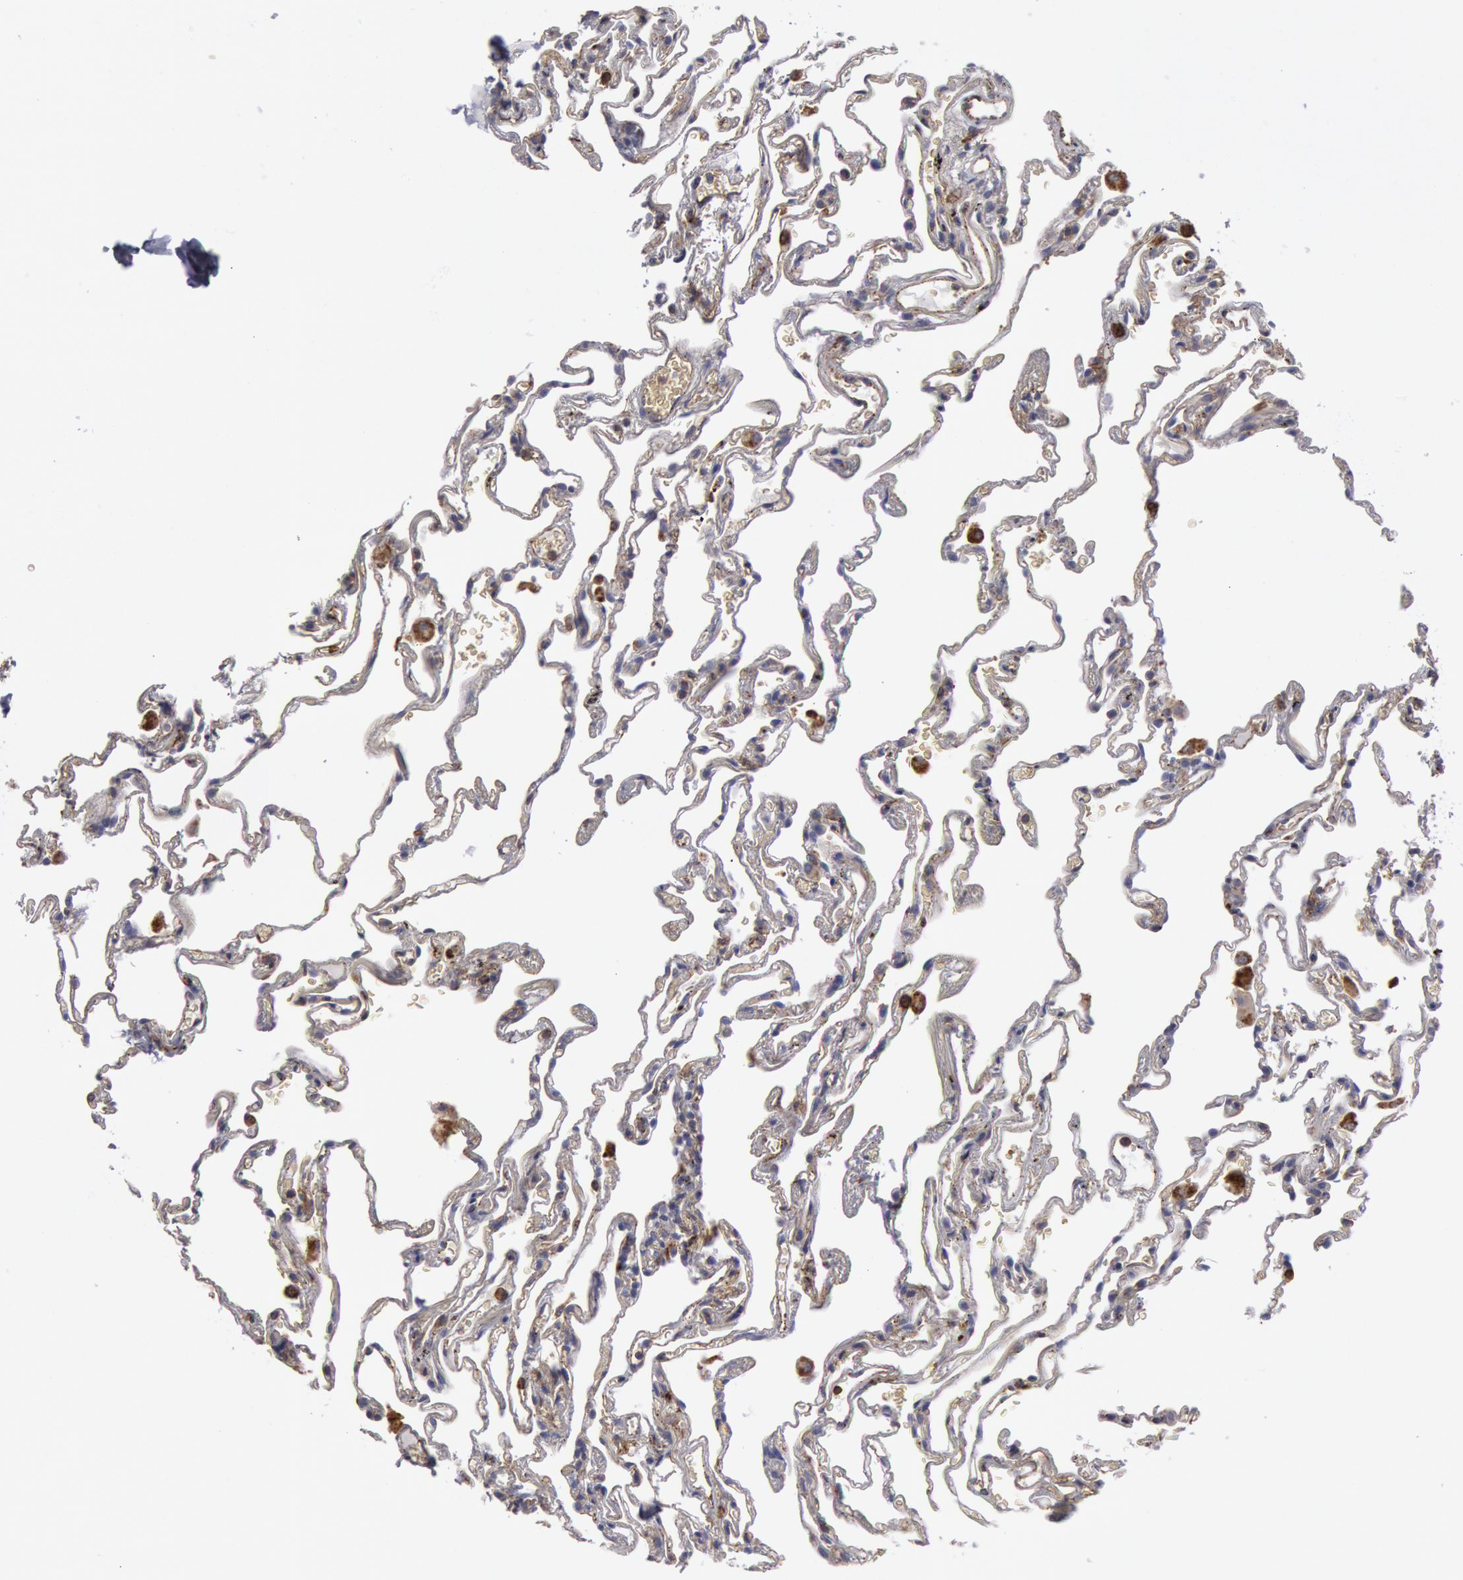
{"staining": {"intensity": "negative", "quantity": "none", "location": "none"}, "tissue": "lung", "cell_type": "Alveolar cells", "image_type": "normal", "snomed": [{"axis": "morphology", "description": "Normal tissue, NOS"}, {"axis": "morphology", "description": "Inflammation, NOS"}, {"axis": "topography", "description": "Lung"}], "caption": "IHC micrograph of benign lung: lung stained with DAB (3,3'-diaminobenzidine) shows no significant protein positivity in alveolar cells.", "gene": "FLOT1", "patient": {"sex": "male", "age": 69}}